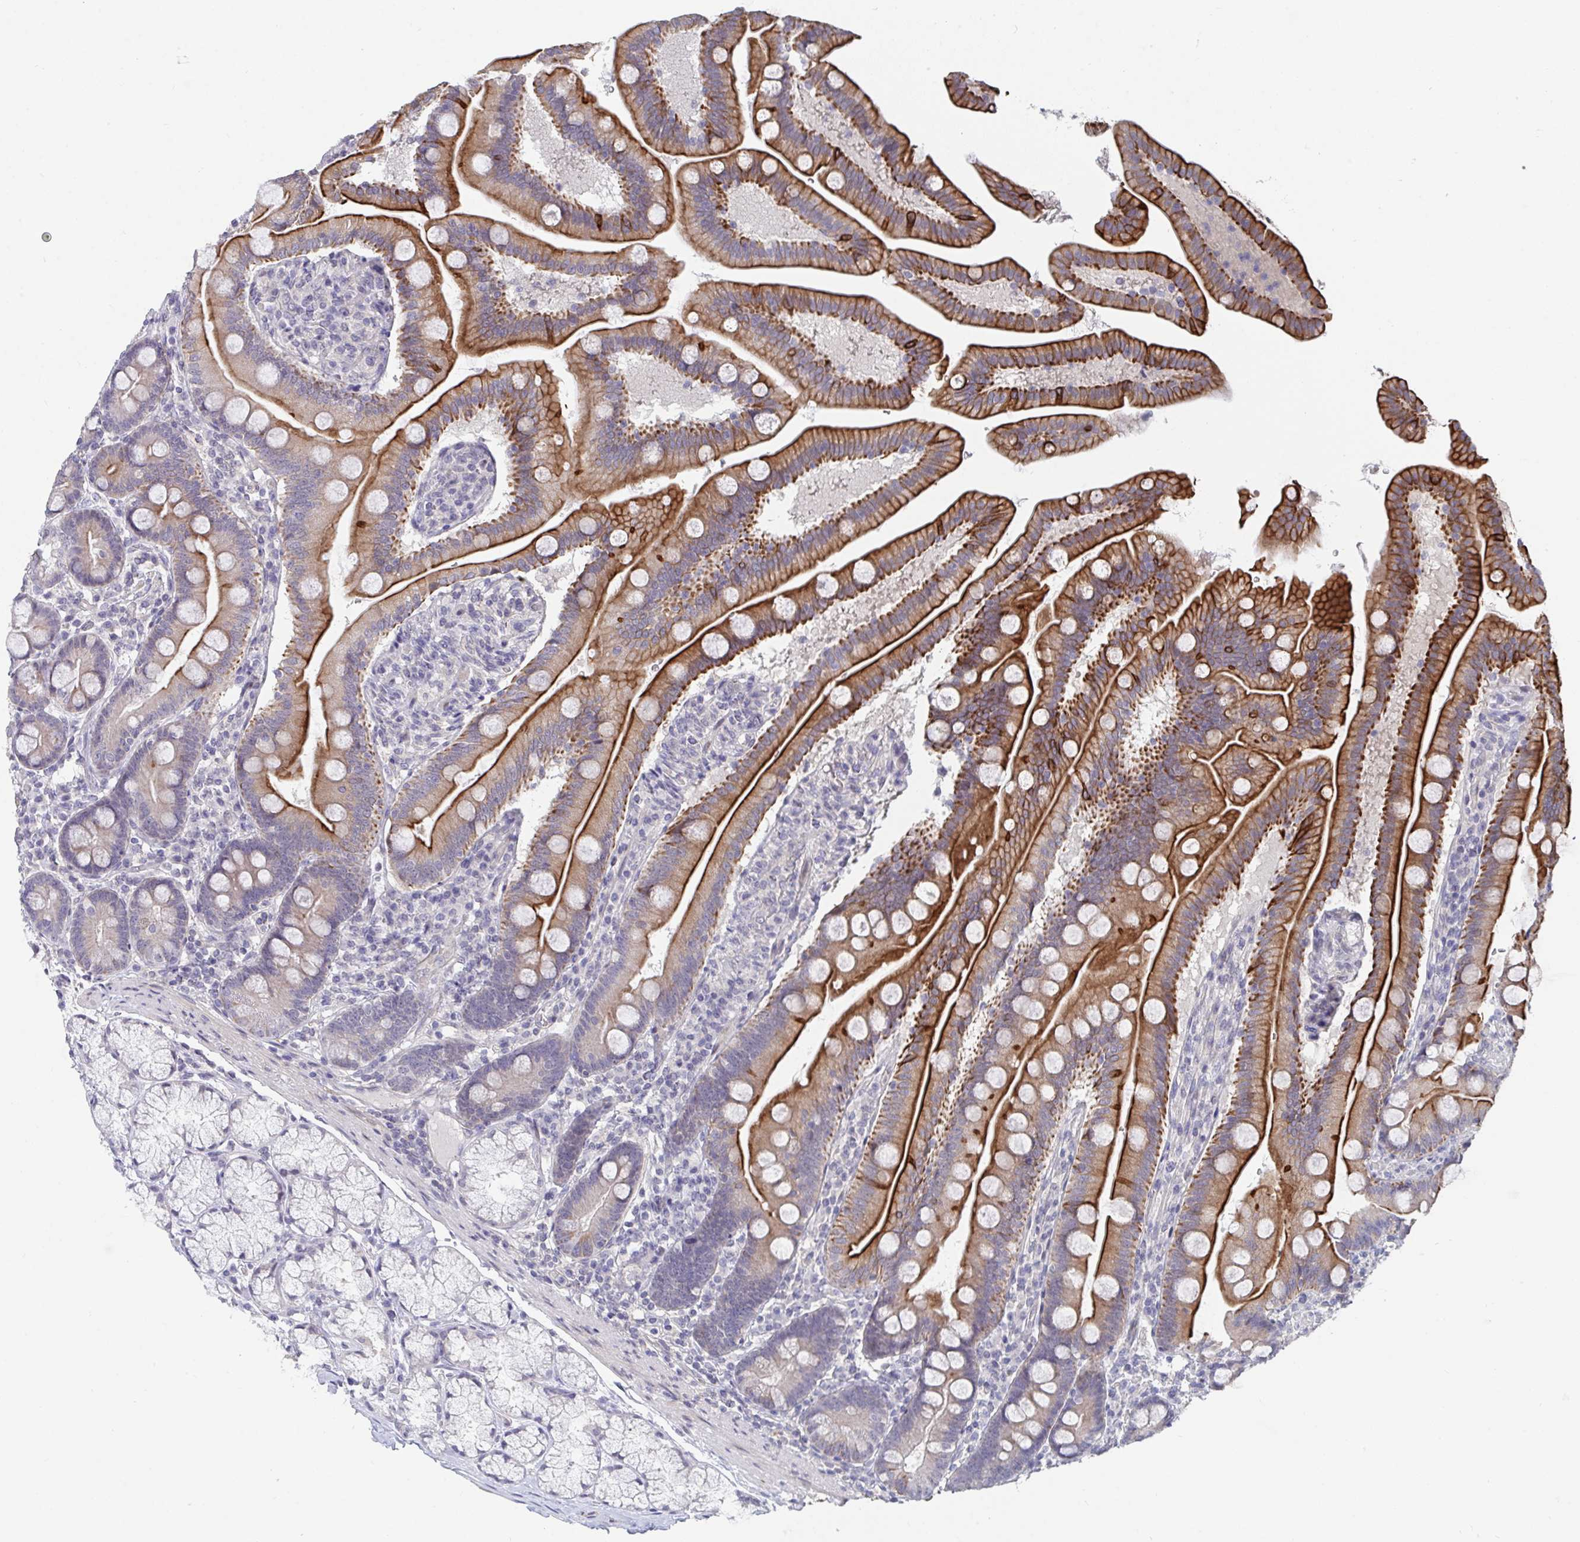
{"staining": {"intensity": "strong", "quantity": "25%-75%", "location": "cytoplasmic/membranous"}, "tissue": "duodenum", "cell_type": "Glandular cells", "image_type": "normal", "snomed": [{"axis": "morphology", "description": "Normal tissue, NOS"}, {"axis": "topography", "description": "Duodenum"}], "caption": "Duodenum was stained to show a protein in brown. There is high levels of strong cytoplasmic/membranous staining in approximately 25%-75% of glandular cells. The protein of interest is shown in brown color, while the nuclei are stained blue.", "gene": "FAM156A", "patient": {"sex": "female", "age": 67}}